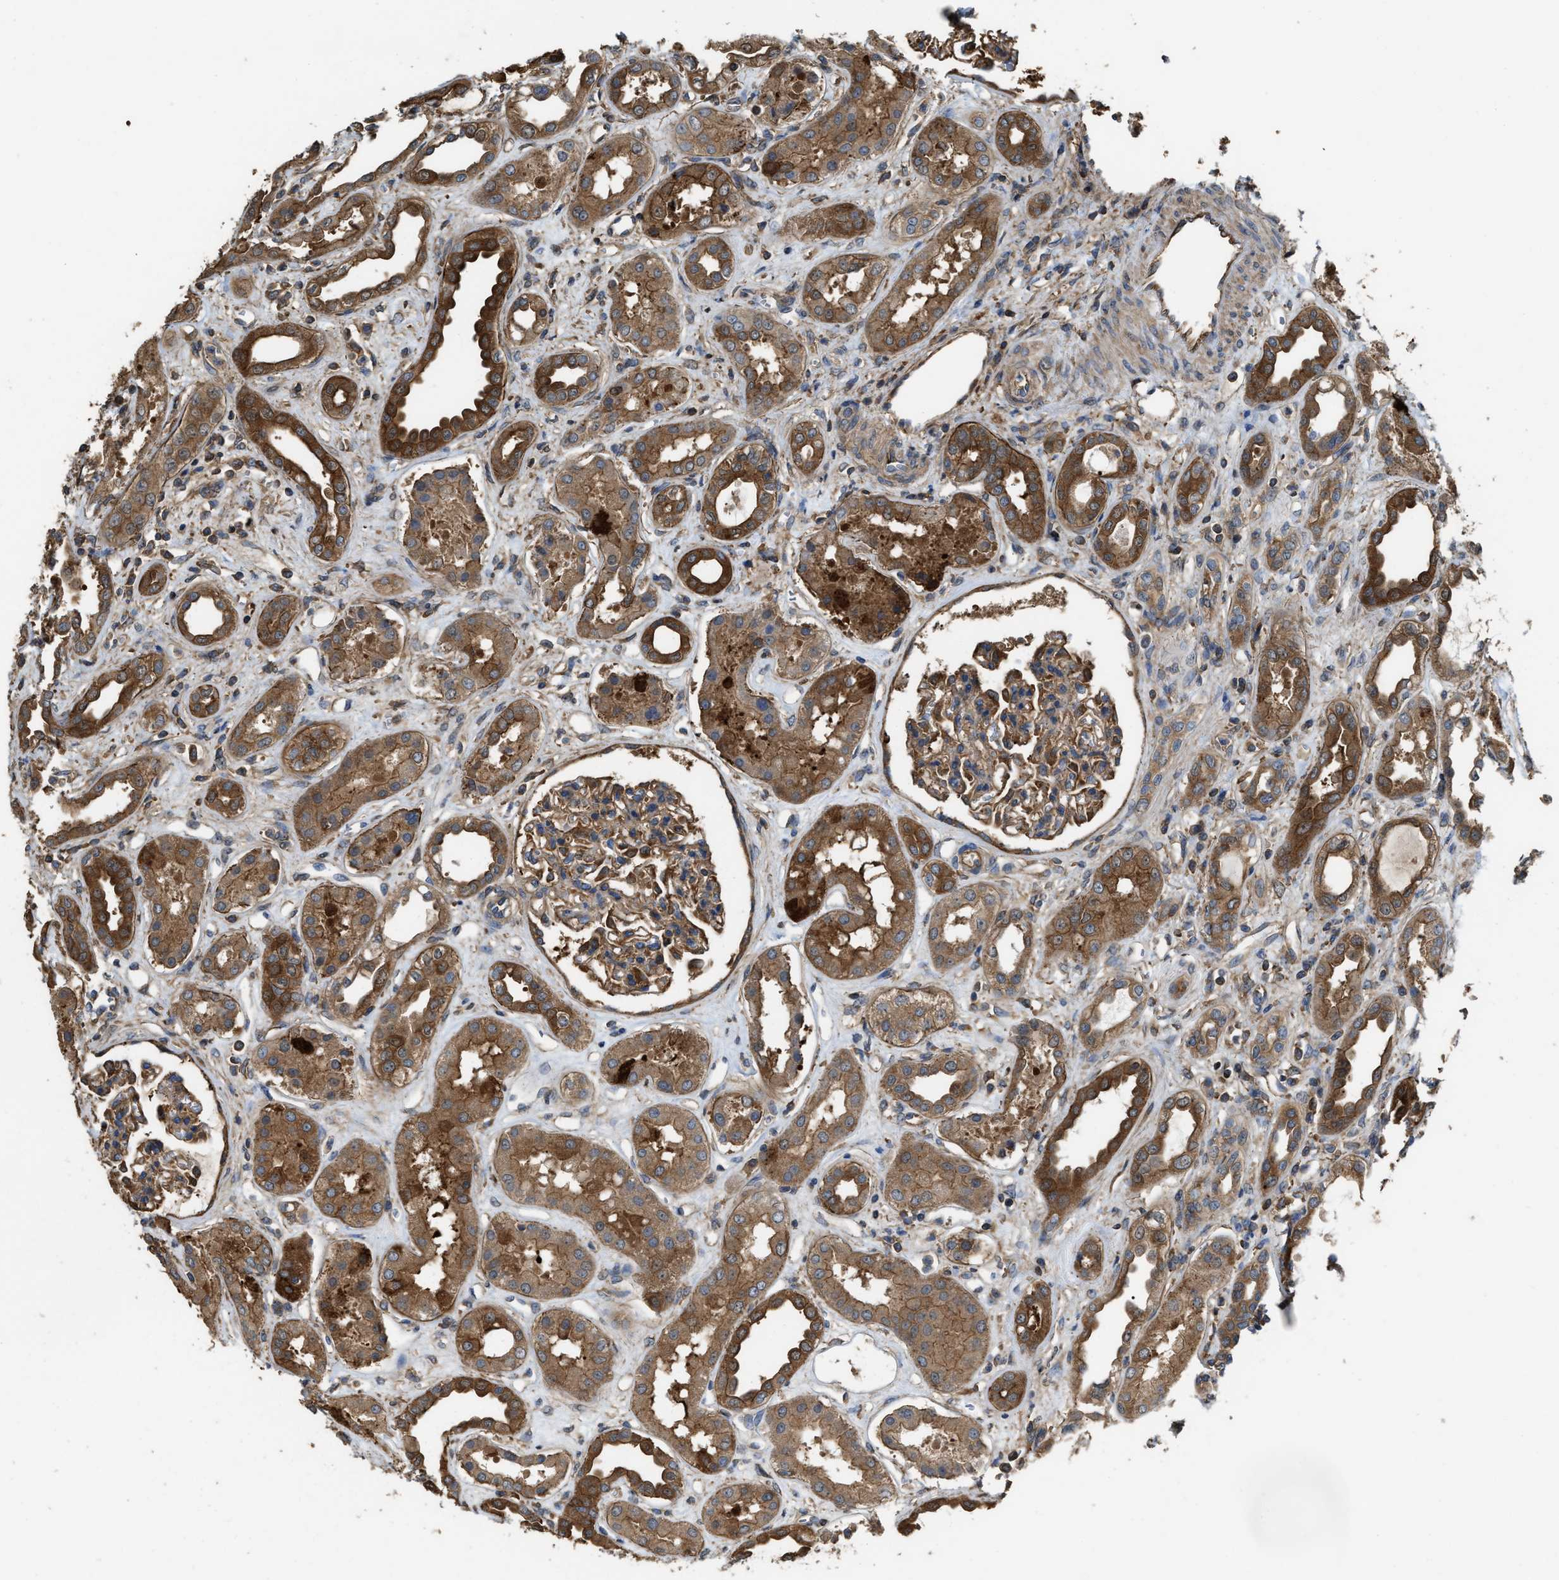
{"staining": {"intensity": "moderate", "quantity": ">75%", "location": "cytoplasmic/membranous"}, "tissue": "kidney", "cell_type": "Cells in glomeruli", "image_type": "normal", "snomed": [{"axis": "morphology", "description": "Normal tissue, NOS"}, {"axis": "topography", "description": "Kidney"}], "caption": "Brown immunohistochemical staining in benign kidney exhibits moderate cytoplasmic/membranous expression in approximately >75% of cells in glomeruli. The staining is performed using DAB brown chromogen to label protein expression. The nuclei are counter-stained blue using hematoxylin.", "gene": "ATIC", "patient": {"sex": "male", "age": 59}}